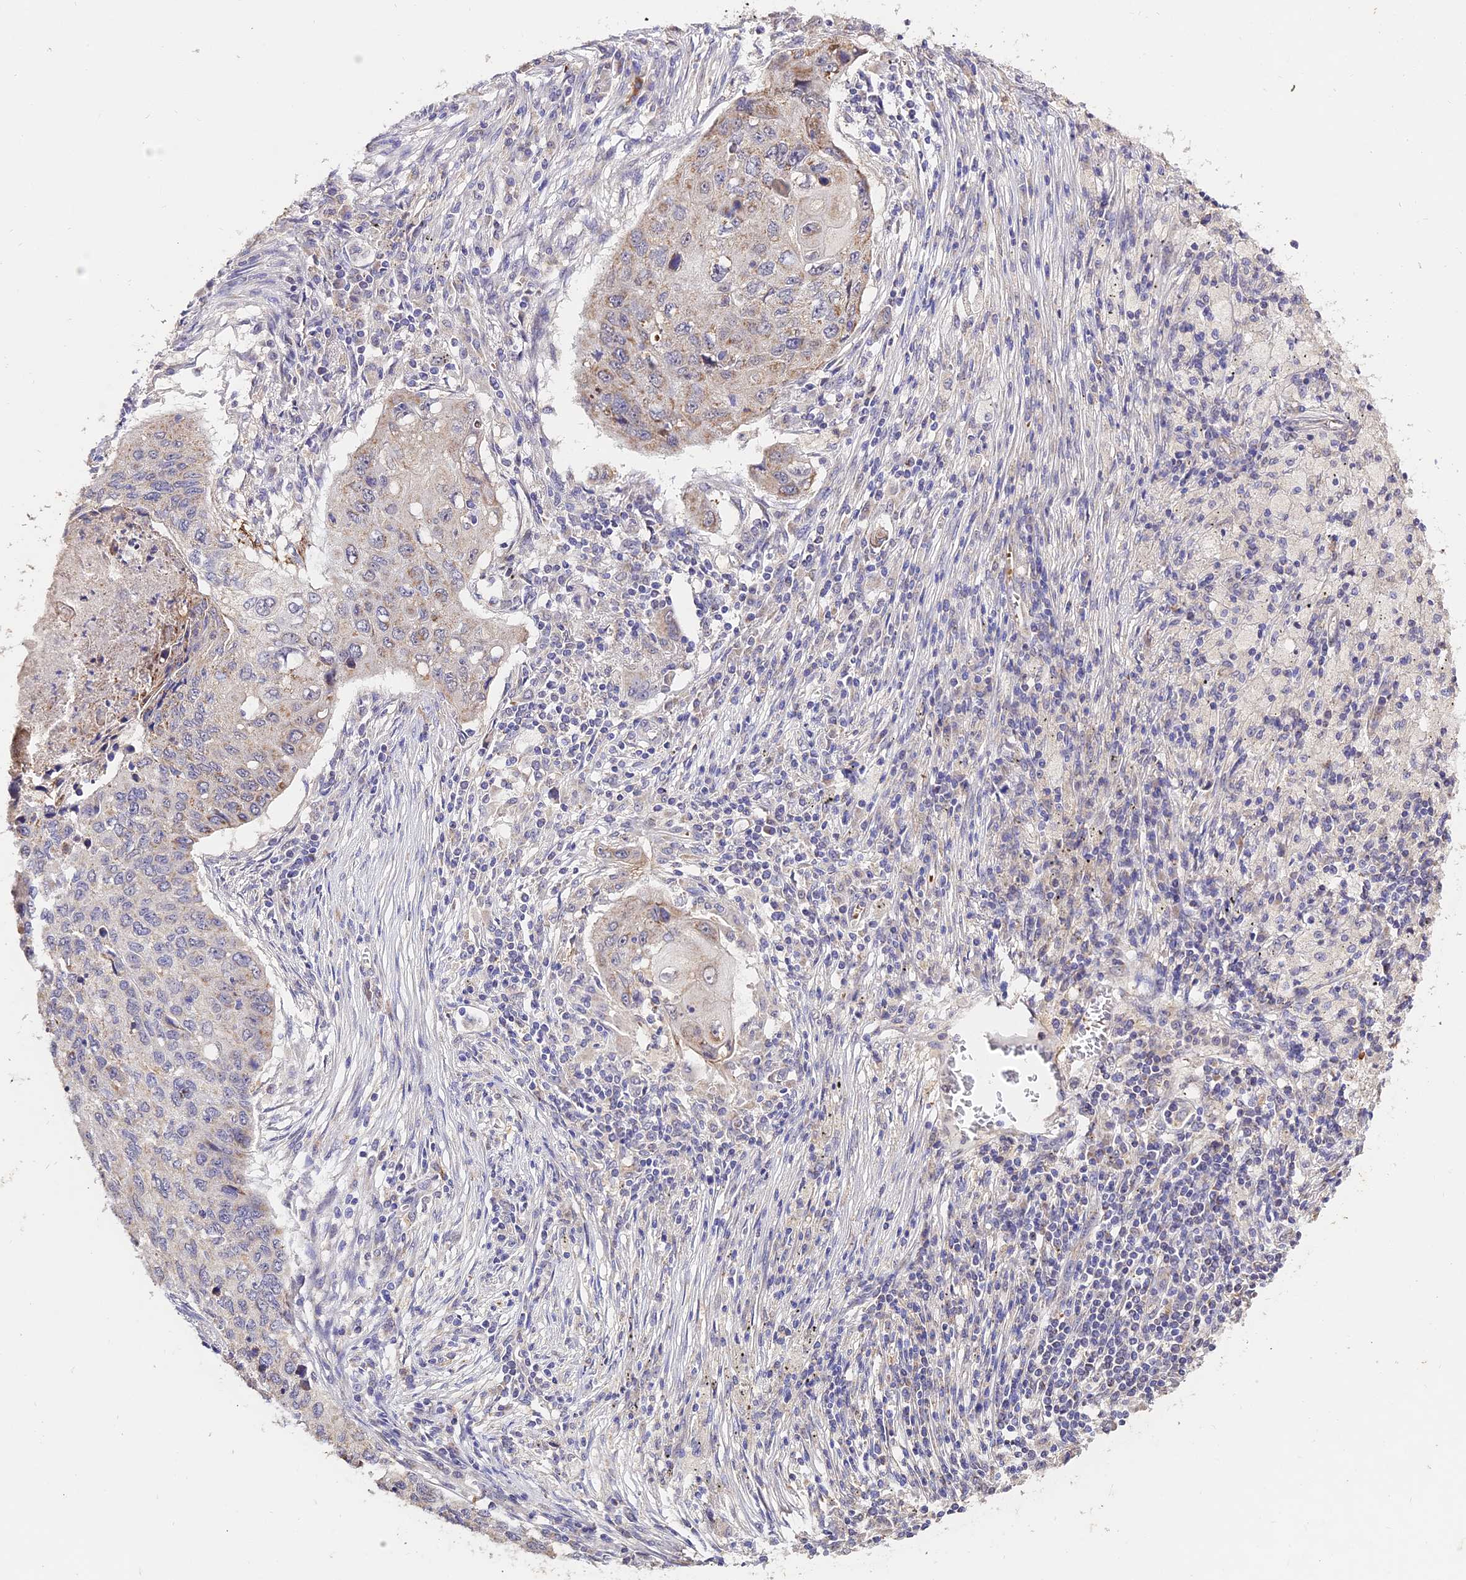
{"staining": {"intensity": "weak", "quantity": "<25%", "location": "cytoplasmic/membranous"}, "tissue": "lung cancer", "cell_type": "Tumor cells", "image_type": "cancer", "snomed": [{"axis": "morphology", "description": "Squamous cell carcinoma, NOS"}, {"axis": "topography", "description": "Lung"}], "caption": "This is an immunohistochemistry (IHC) image of lung cancer (squamous cell carcinoma). There is no staining in tumor cells.", "gene": "WDR5B", "patient": {"sex": "female", "age": 63}}